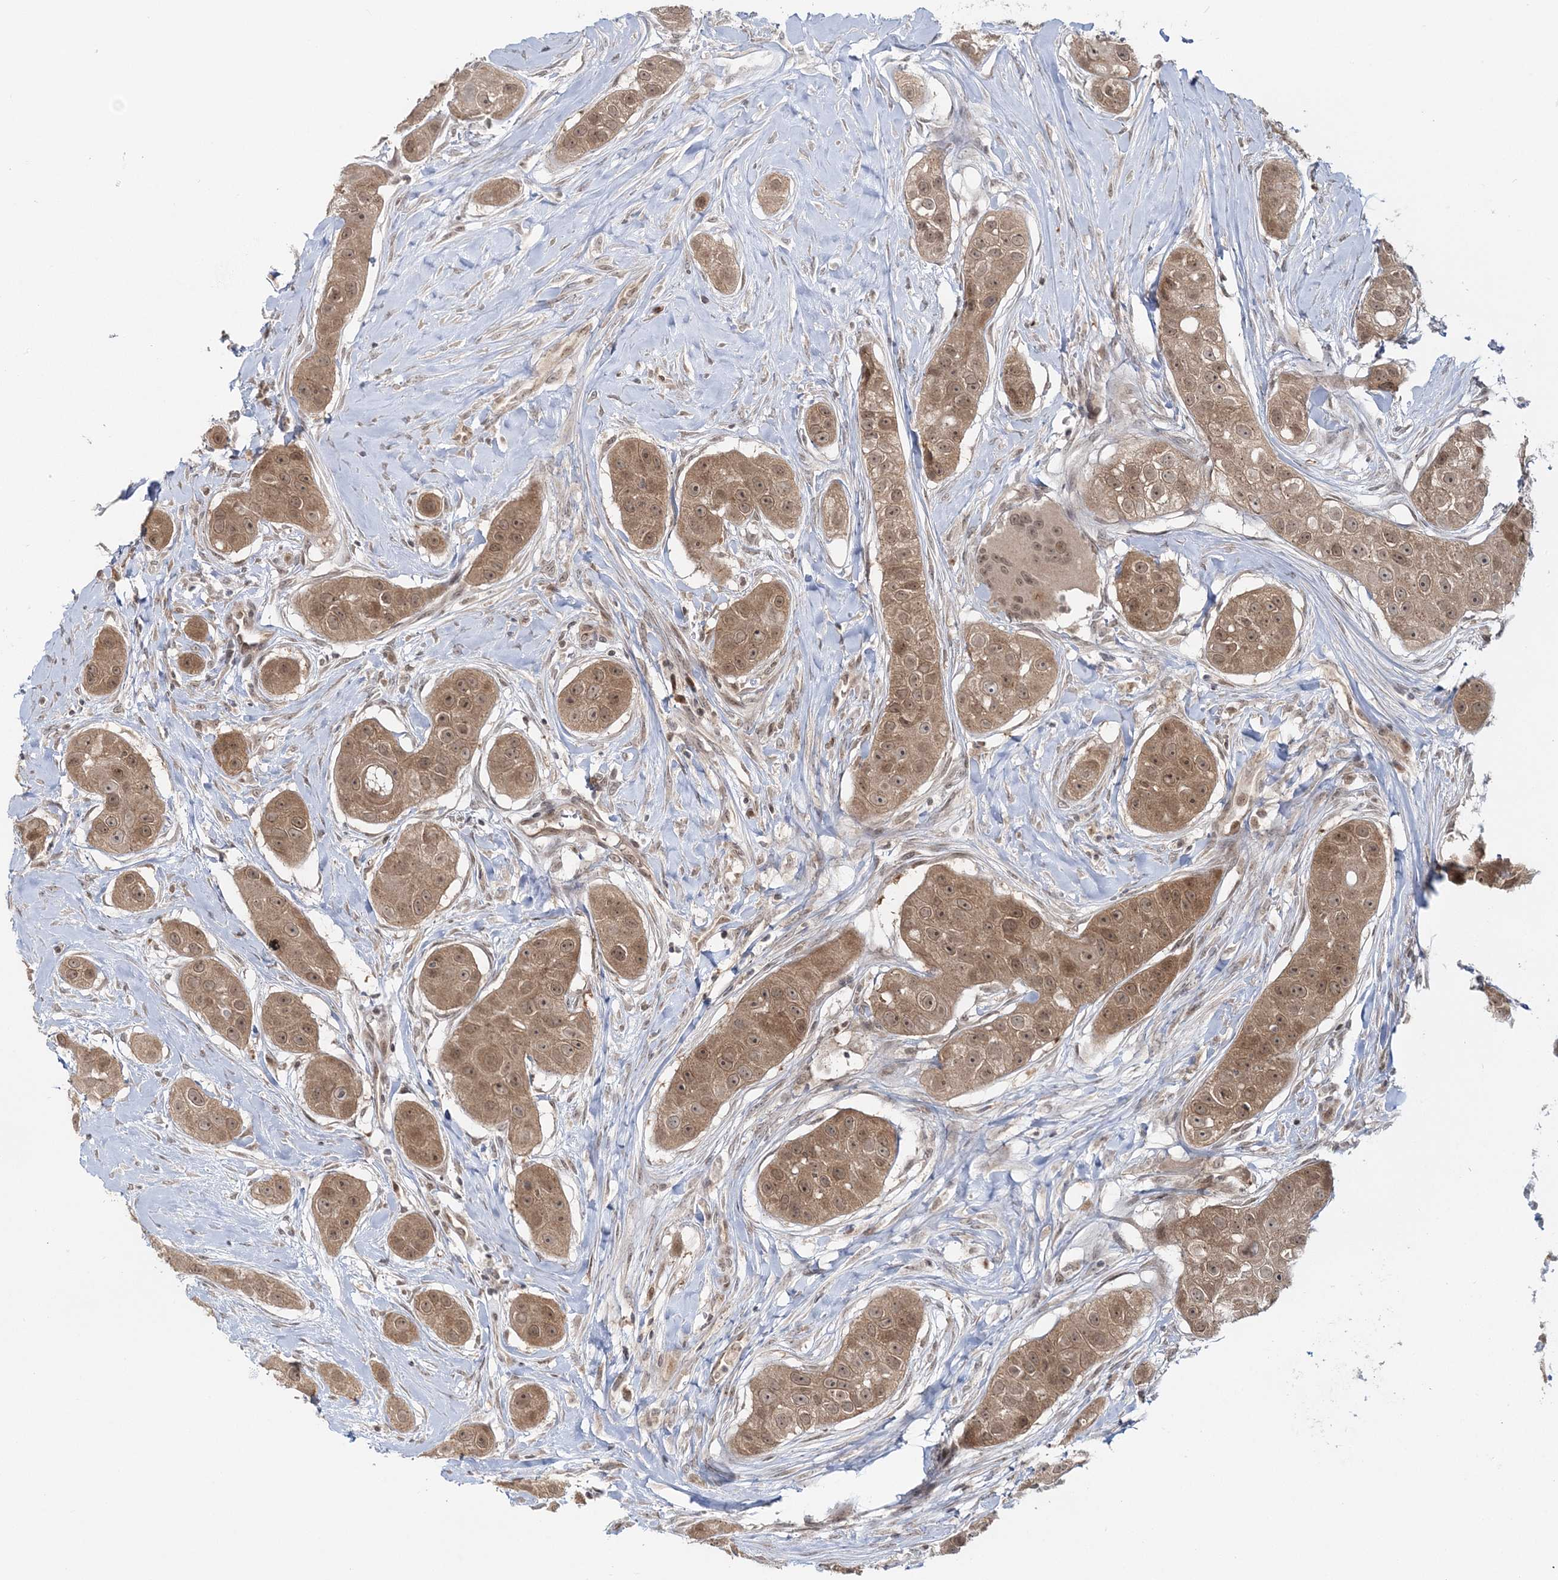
{"staining": {"intensity": "moderate", "quantity": ">75%", "location": "cytoplasmic/membranous,nuclear"}, "tissue": "head and neck cancer", "cell_type": "Tumor cells", "image_type": "cancer", "snomed": [{"axis": "morphology", "description": "Normal tissue, NOS"}, {"axis": "morphology", "description": "Squamous cell carcinoma, NOS"}, {"axis": "topography", "description": "Skeletal muscle"}, {"axis": "topography", "description": "Head-Neck"}], "caption": "Squamous cell carcinoma (head and neck) stained with IHC demonstrates moderate cytoplasmic/membranous and nuclear positivity in about >75% of tumor cells.", "gene": "ZFAND6", "patient": {"sex": "male", "age": 51}}